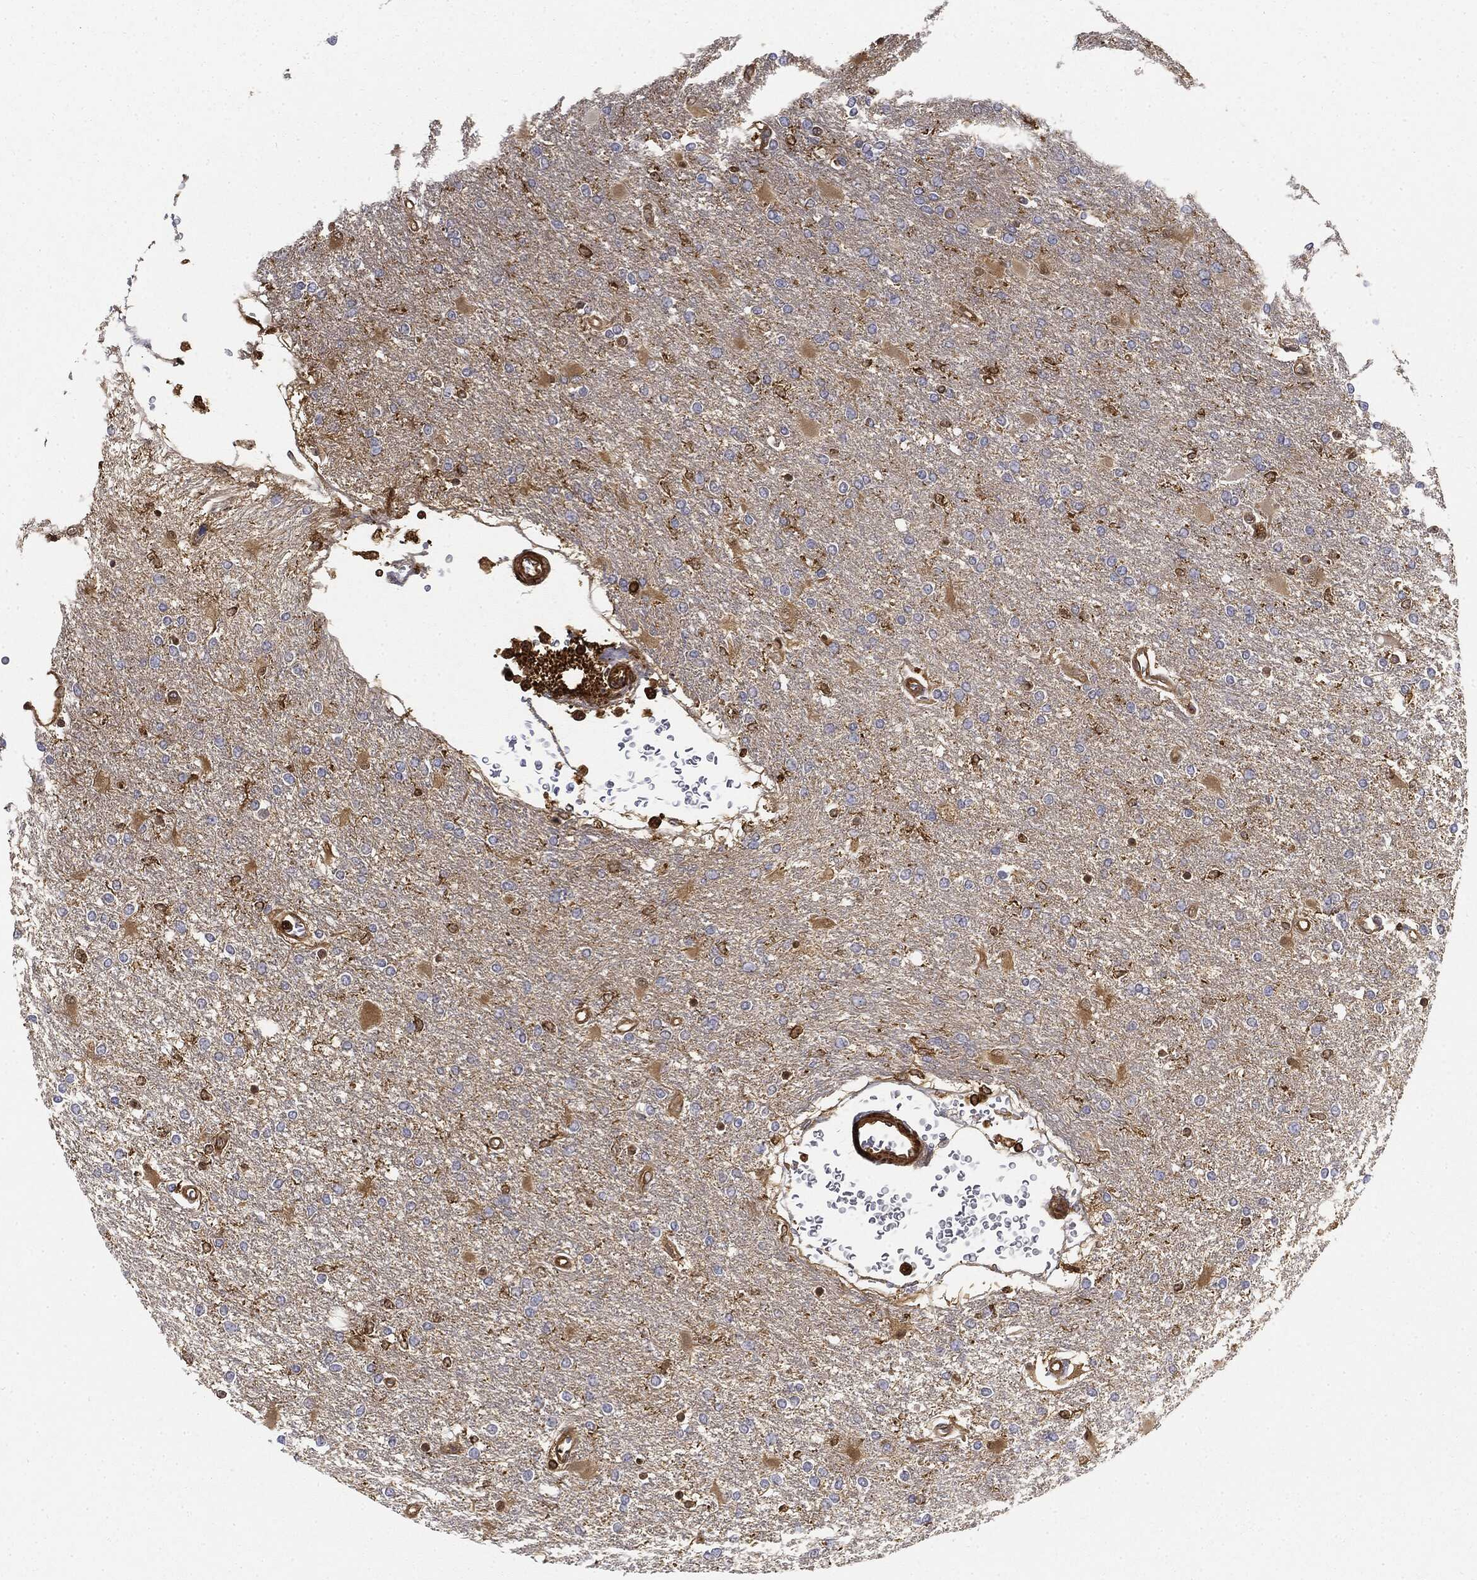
{"staining": {"intensity": "negative", "quantity": "none", "location": "none"}, "tissue": "glioma", "cell_type": "Tumor cells", "image_type": "cancer", "snomed": [{"axis": "morphology", "description": "Glioma, malignant, High grade"}, {"axis": "topography", "description": "Cerebral cortex"}], "caption": "DAB immunohistochemical staining of human glioma displays no significant positivity in tumor cells.", "gene": "WDR1", "patient": {"sex": "male", "age": 79}}